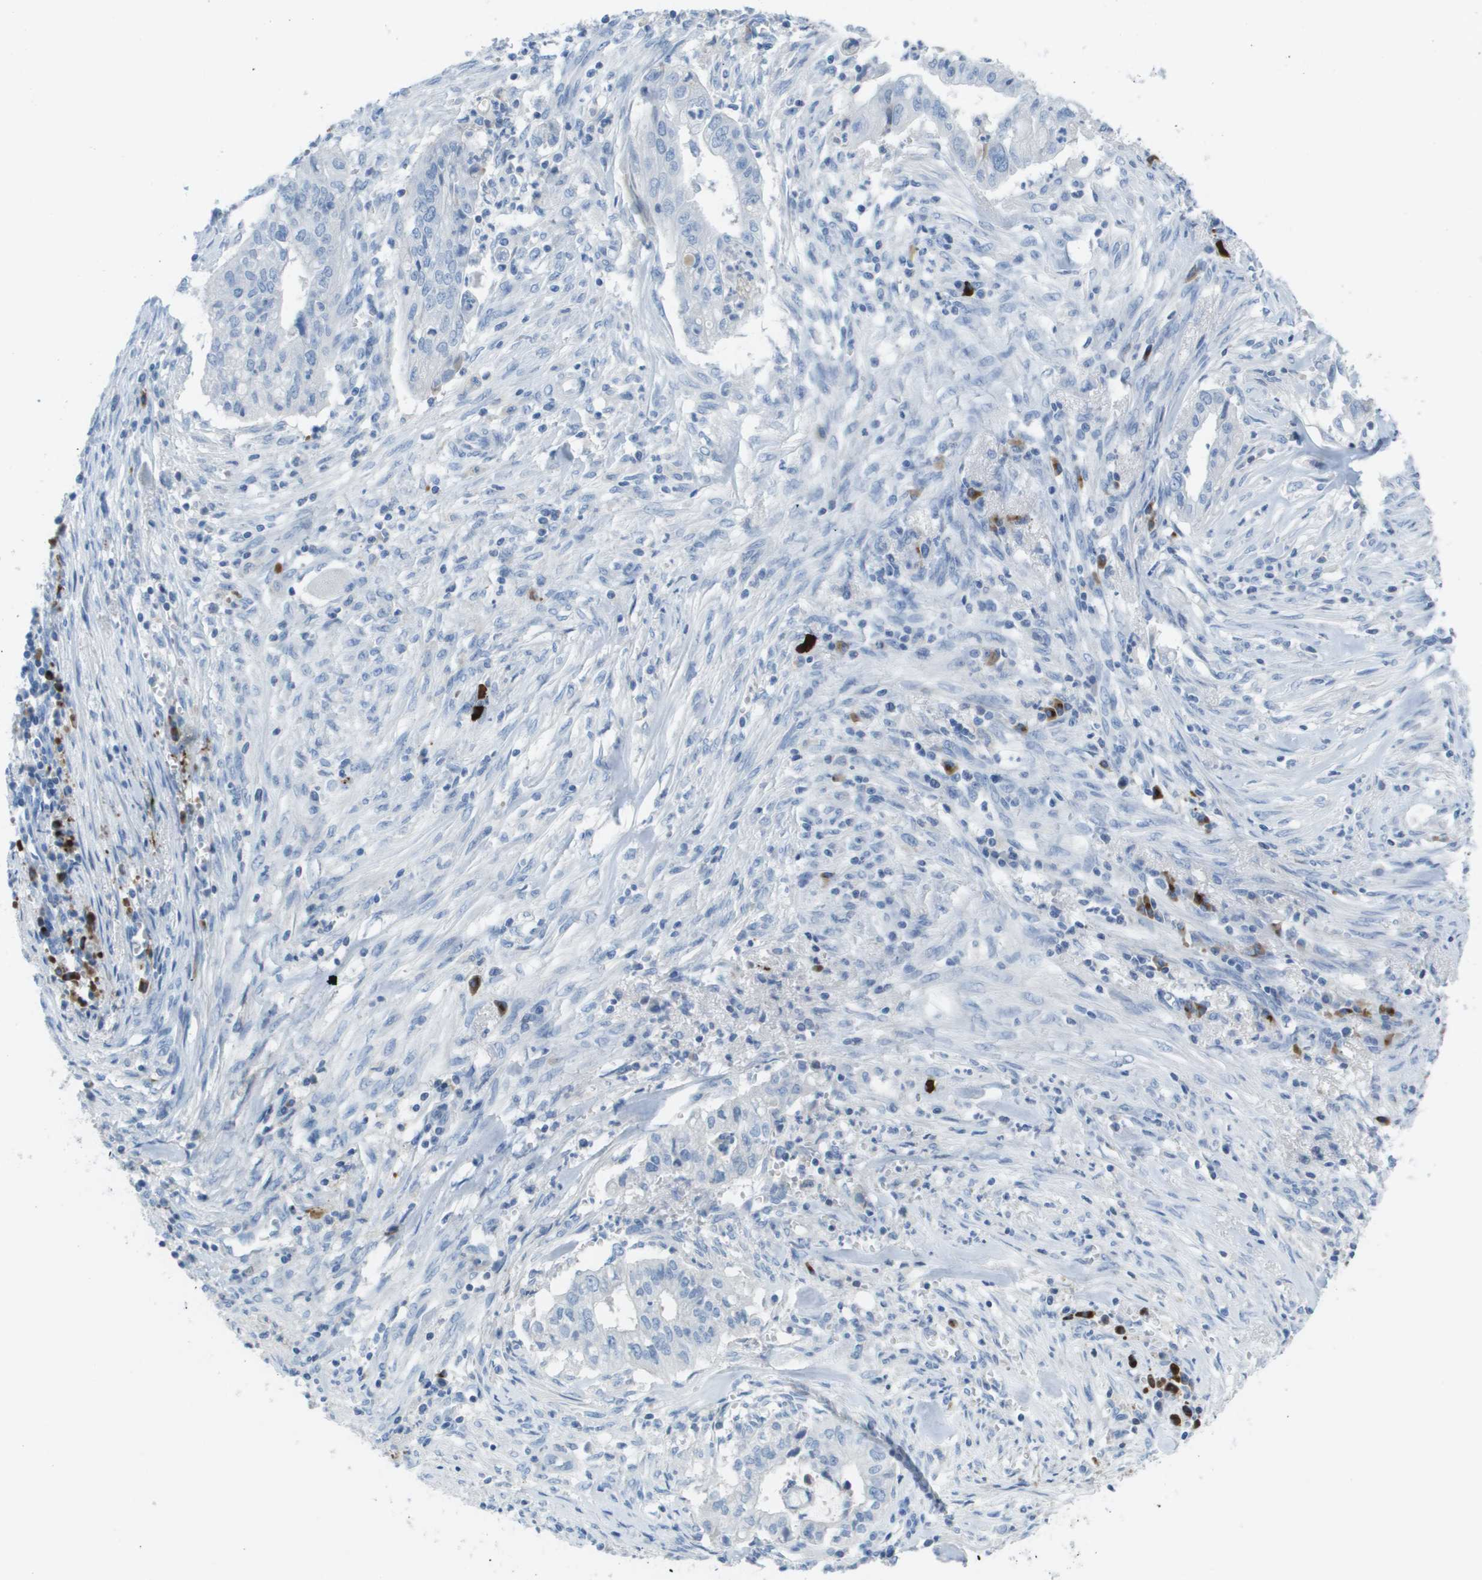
{"staining": {"intensity": "negative", "quantity": "none", "location": "none"}, "tissue": "cervical cancer", "cell_type": "Tumor cells", "image_type": "cancer", "snomed": [{"axis": "morphology", "description": "Adenocarcinoma, NOS"}, {"axis": "topography", "description": "Cervix"}], "caption": "DAB immunohistochemical staining of cervical adenocarcinoma demonstrates no significant staining in tumor cells.", "gene": "GPR18", "patient": {"sex": "female", "age": 44}}